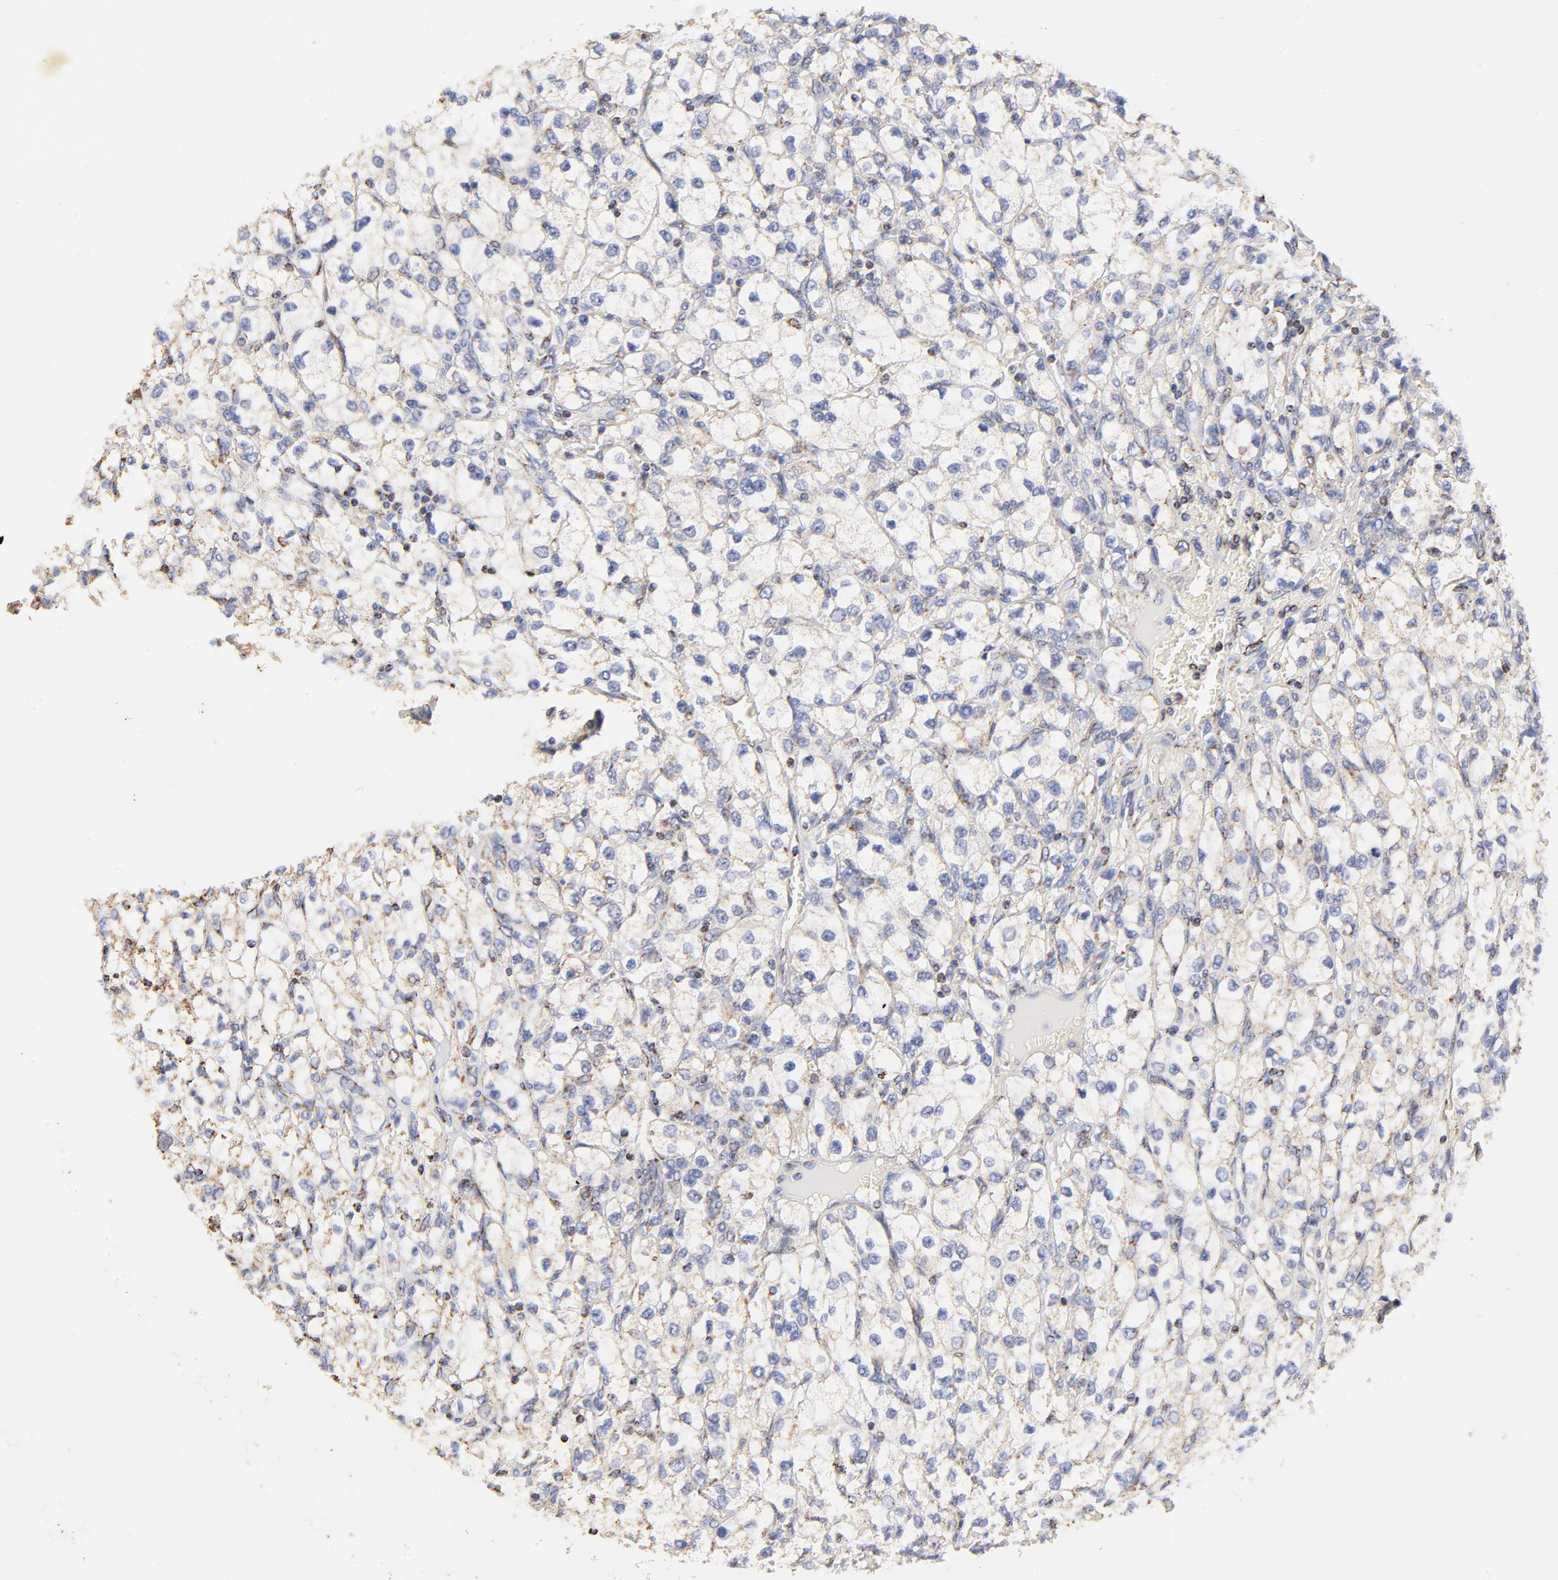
{"staining": {"intensity": "moderate", "quantity": ">75%", "location": "cytoplasmic/membranous"}, "tissue": "renal cancer", "cell_type": "Tumor cells", "image_type": "cancer", "snomed": [{"axis": "morphology", "description": "Adenocarcinoma, NOS"}, {"axis": "topography", "description": "Kidney"}], "caption": "Protein expression by IHC reveals moderate cytoplasmic/membranous staining in about >75% of tumor cells in renal cancer (adenocarcinoma).", "gene": "COX4I1", "patient": {"sex": "female", "age": 62}}